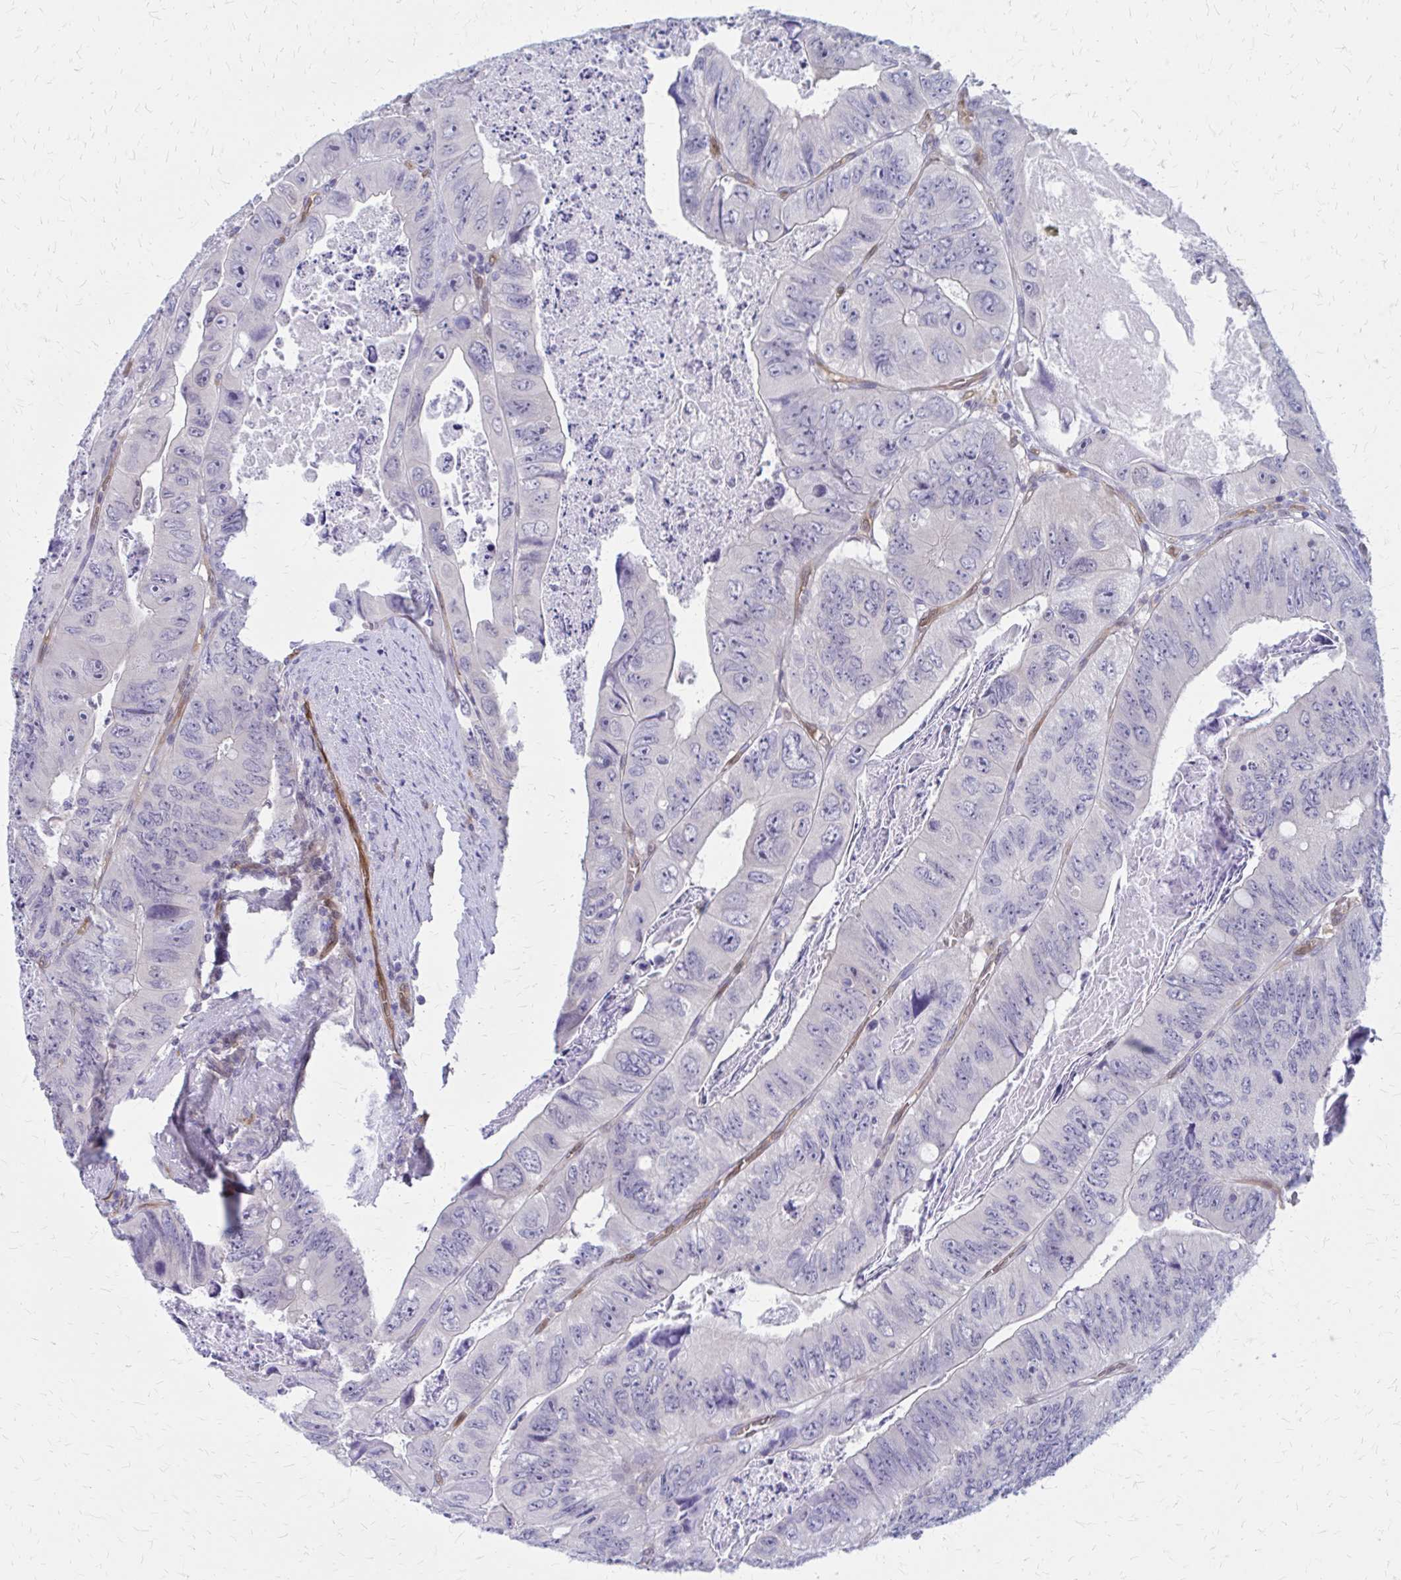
{"staining": {"intensity": "negative", "quantity": "none", "location": "none"}, "tissue": "colorectal cancer", "cell_type": "Tumor cells", "image_type": "cancer", "snomed": [{"axis": "morphology", "description": "Adenocarcinoma, NOS"}, {"axis": "topography", "description": "Colon"}], "caption": "Human adenocarcinoma (colorectal) stained for a protein using immunohistochemistry (IHC) reveals no staining in tumor cells.", "gene": "CLIC2", "patient": {"sex": "female", "age": 84}}